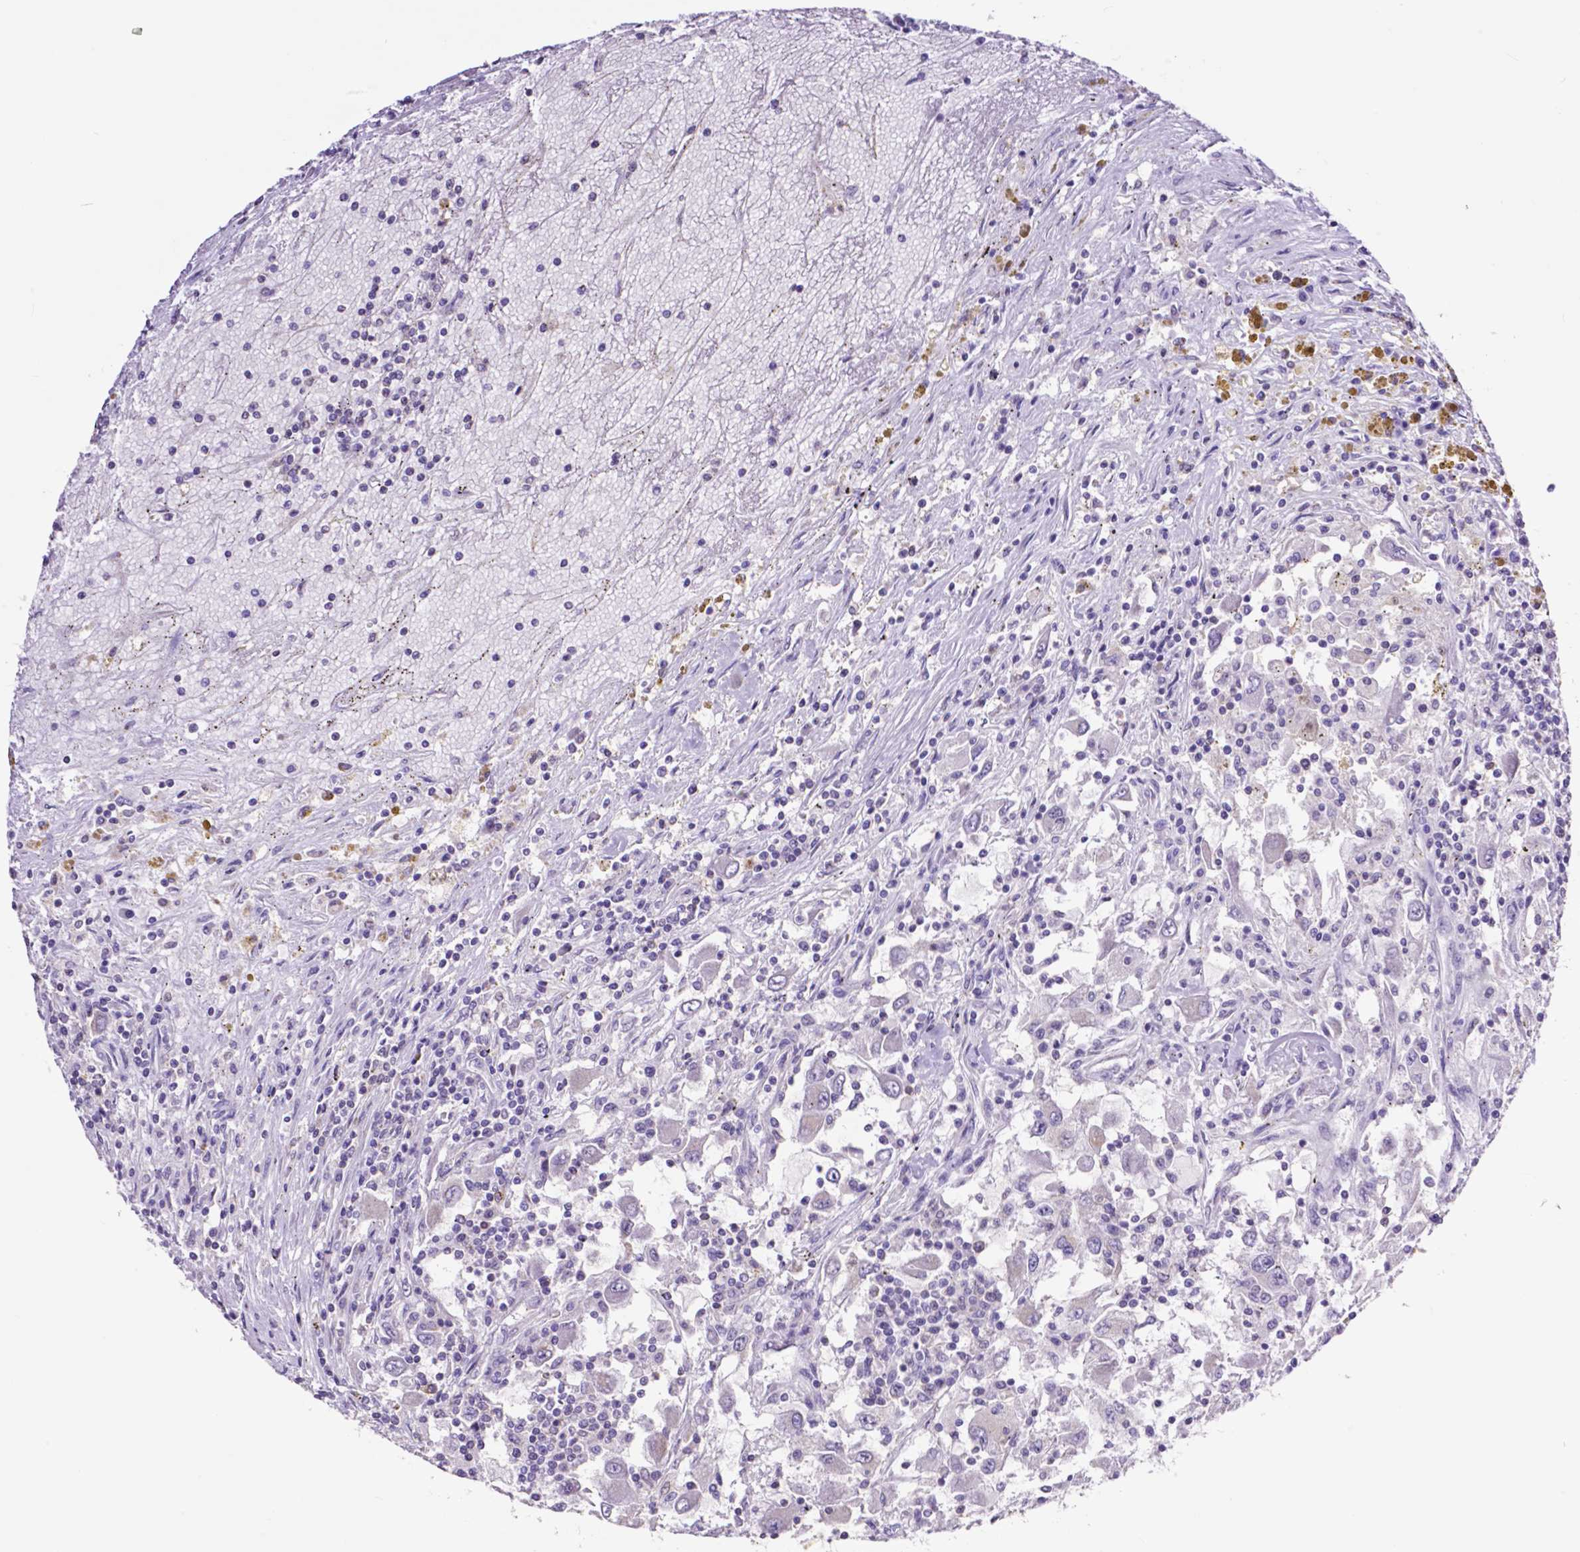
{"staining": {"intensity": "negative", "quantity": "none", "location": "none"}, "tissue": "renal cancer", "cell_type": "Tumor cells", "image_type": "cancer", "snomed": [{"axis": "morphology", "description": "Adenocarcinoma, NOS"}, {"axis": "topography", "description": "Kidney"}], "caption": "DAB immunohistochemical staining of human adenocarcinoma (renal) exhibits no significant positivity in tumor cells. (DAB (3,3'-diaminobenzidine) IHC, high magnification).", "gene": "MCL1", "patient": {"sex": "female", "age": 67}}